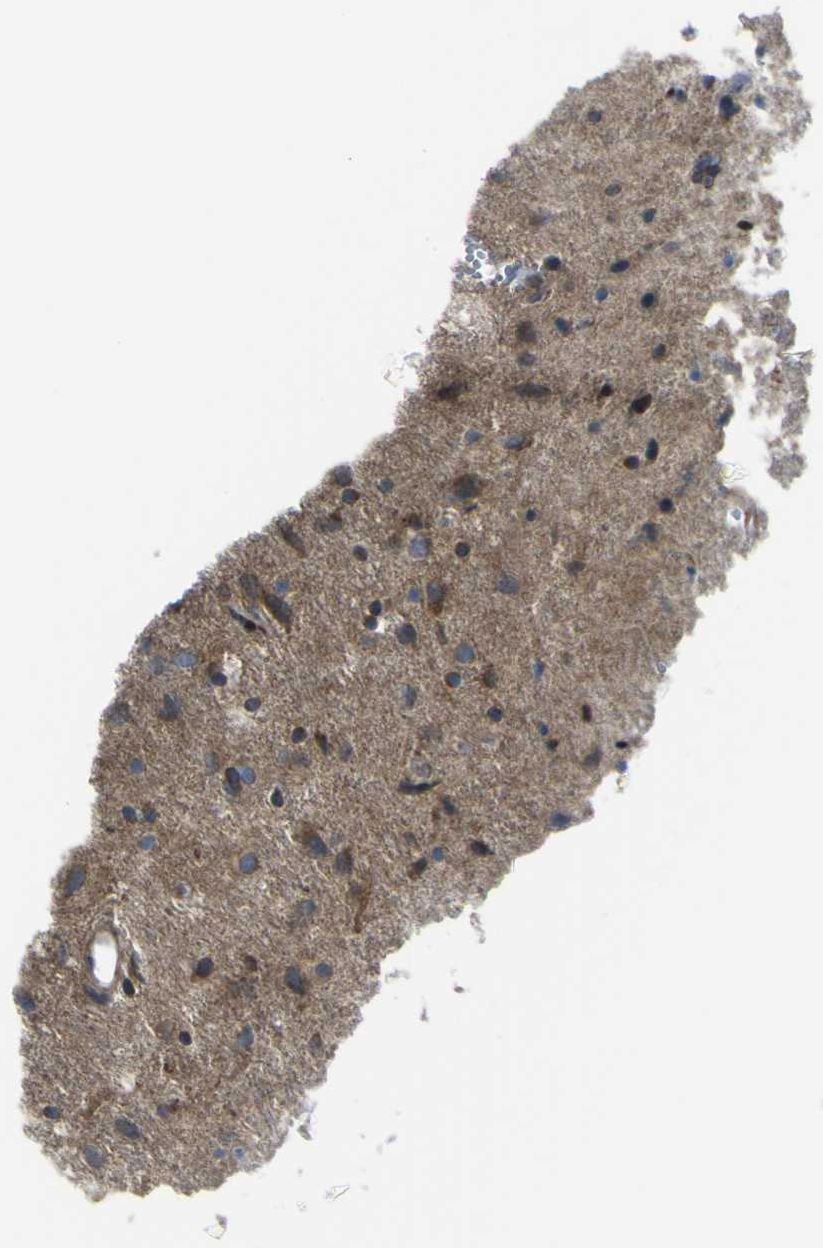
{"staining": {"intensity": "negative", "quantity": "none", "location": "none"}, "tissue": "glioma", "cell_type": "Tumor cells", "image_type": "cancer", "snomed": [{"axis": "morphology", "description": "Glioma, malignant, Low grade"}, {"axis": "topography", "description": "Brain"}], "caption": "Glioma was stained to show a protein in brown. There is no significant expression in tumor cells. The staining is performed using DAB (3,3'-diaminobenzidine) brown chromogen with nuclei counter-stained in using hematoxylin.", "gene": "LRRN1", "patient": {"sex": "male", "age": 77}}